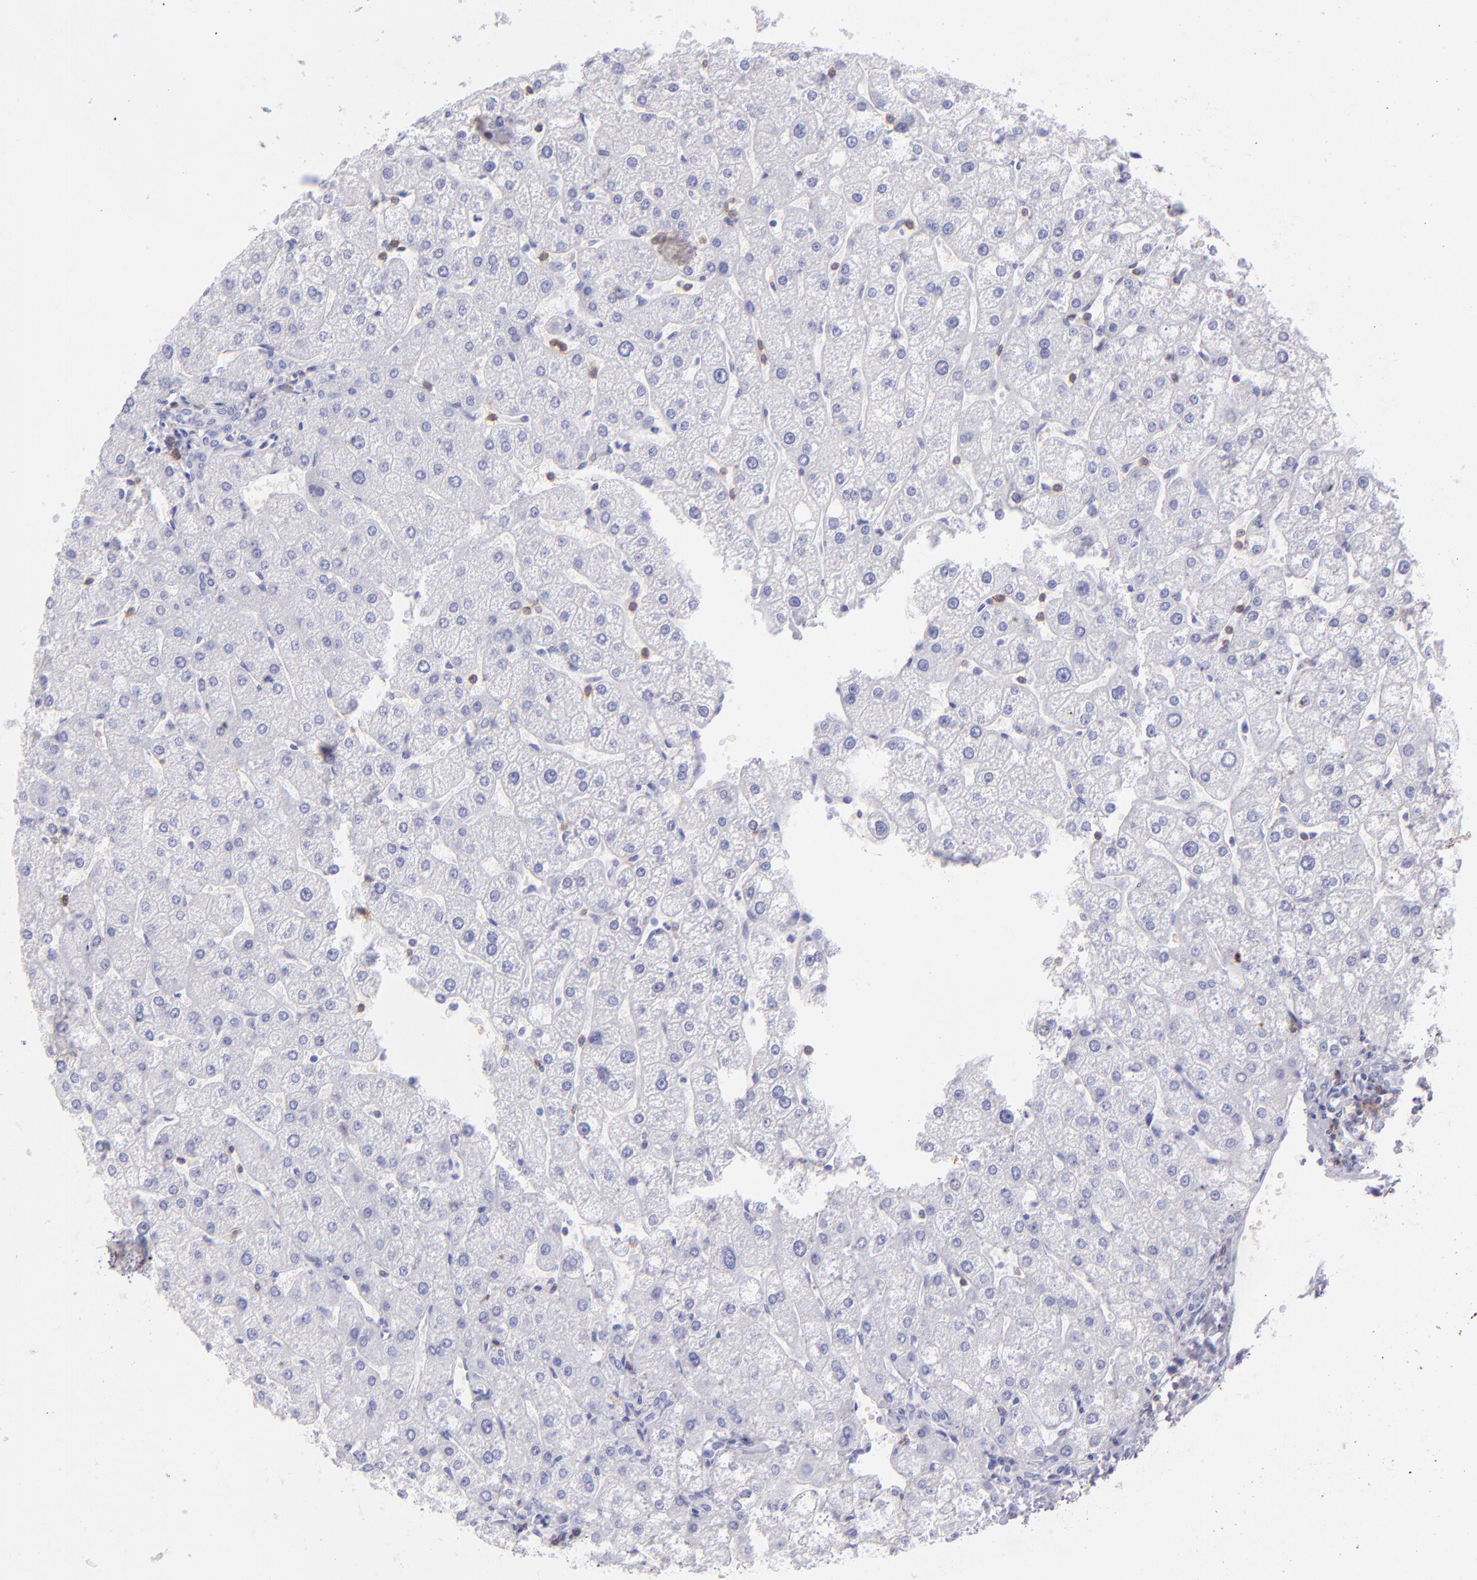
{"staining": {"intensity": "negative", "quantity": "none", "location": "none"}, "tissue": "liver", "cell_type": "Cholangiocytes", "image_type": "normal", "snomed": [{"axis": "morphology", "description": "Normal tissue, NOS"}, {"axis": "topography", "description": "Liver"}], "caption": "Immunohistochemistry (IHC) micrograph of normal liver stained for a protein (brown), which exhibits no staining in cholangiocytes.", "gene": "CD69", "patient": {"sex": "male", "age": 67}}